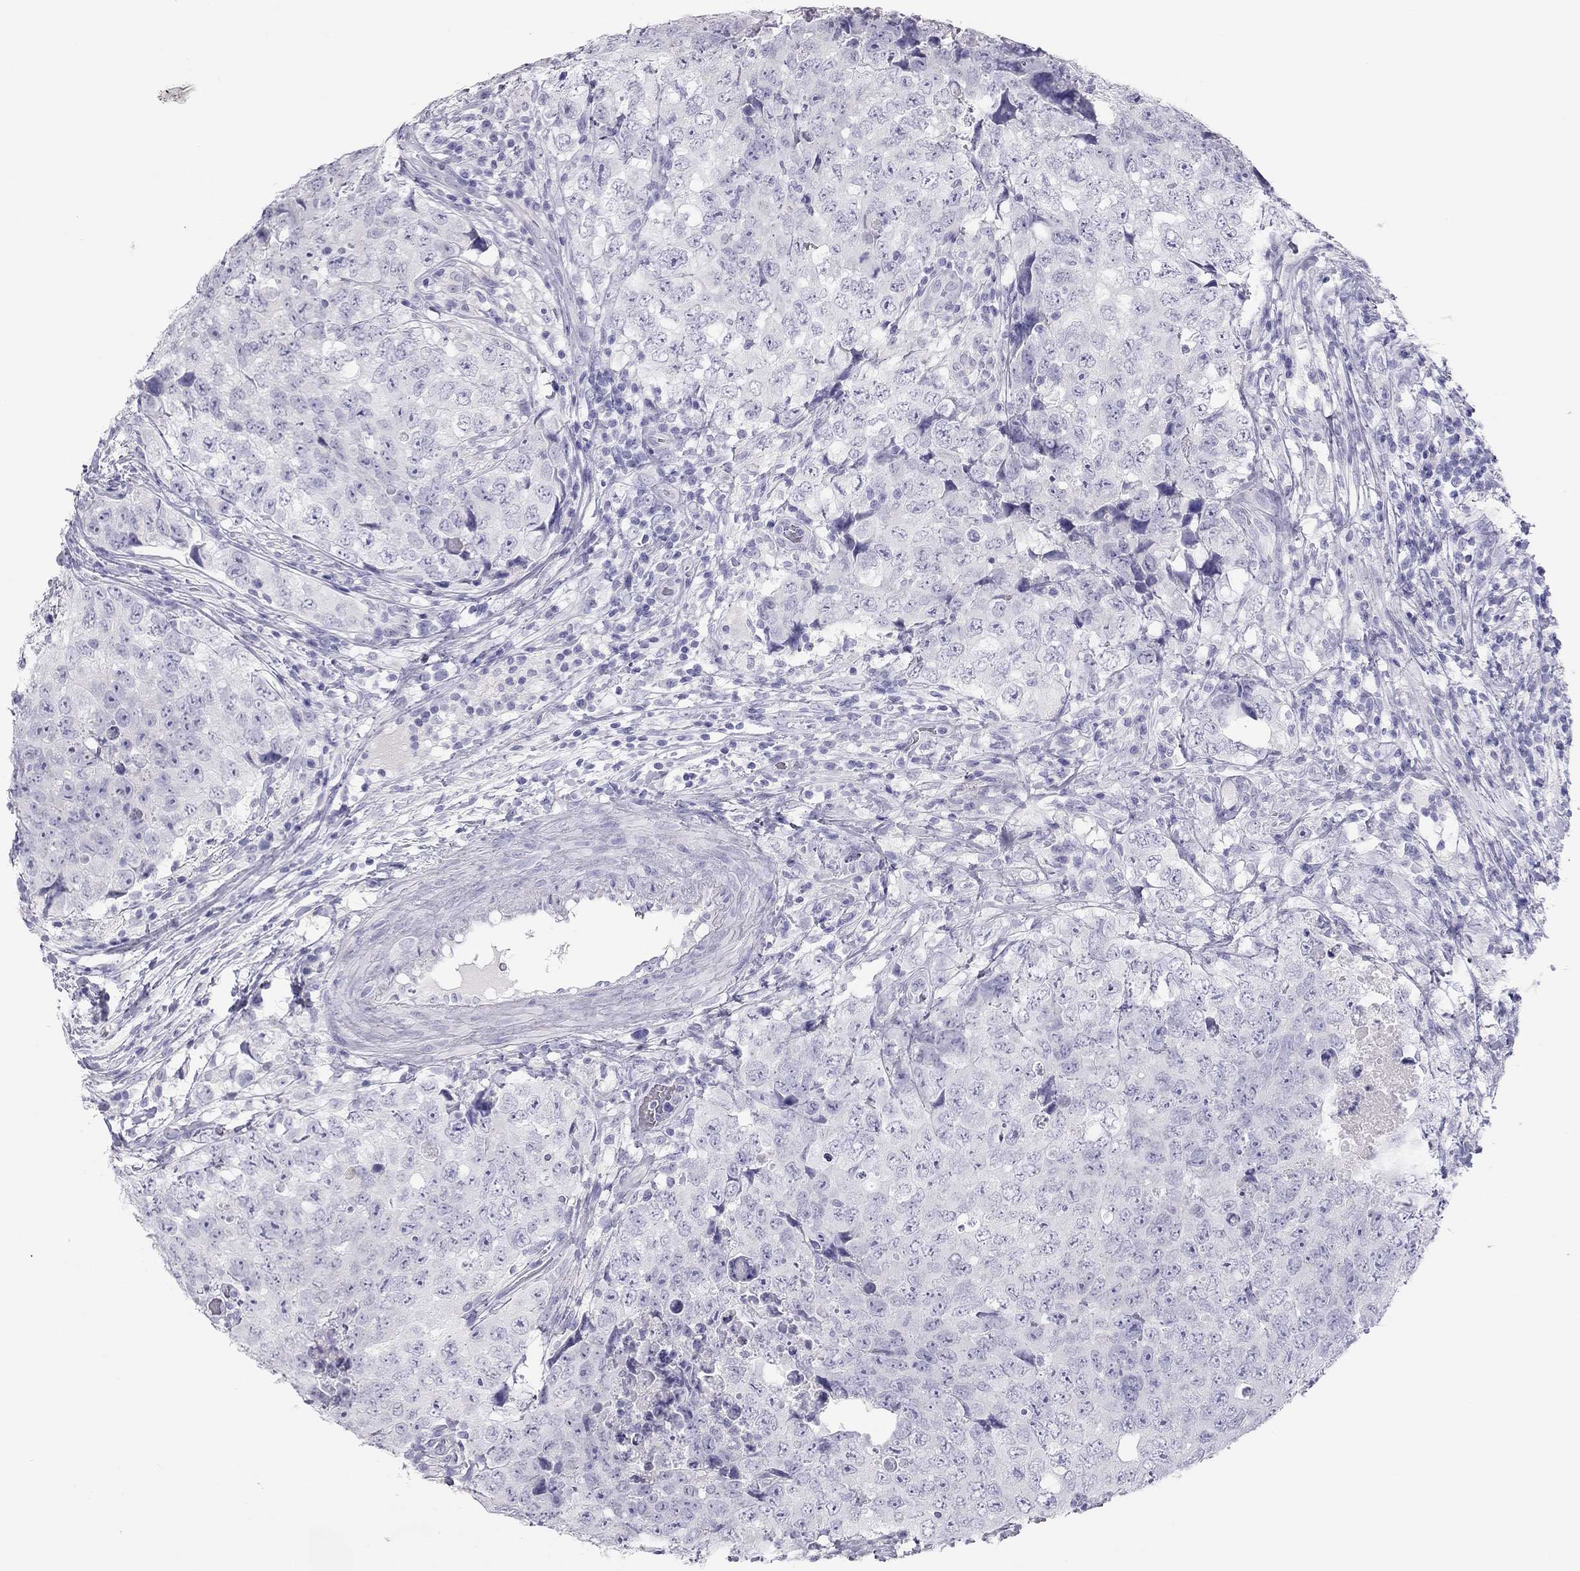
{"staining": {"intensity": "negative", "quantity": "none", "location": "none"}, "tissue": "testis cancer", "cell_type": "Tumor cells", "image_type": "cancer", "snomed": [{"axis": "morphology", "description": "Seminoma, NOS"}, {"axis": "topography", "description": "Testis"}], "caption": "DAB immunohistochemical staining of human seminoma (testis) demonstrates no significant expression in tumor cells.", "gene": "KLRG1", "patient": {"sex": "male", "age": 34}}